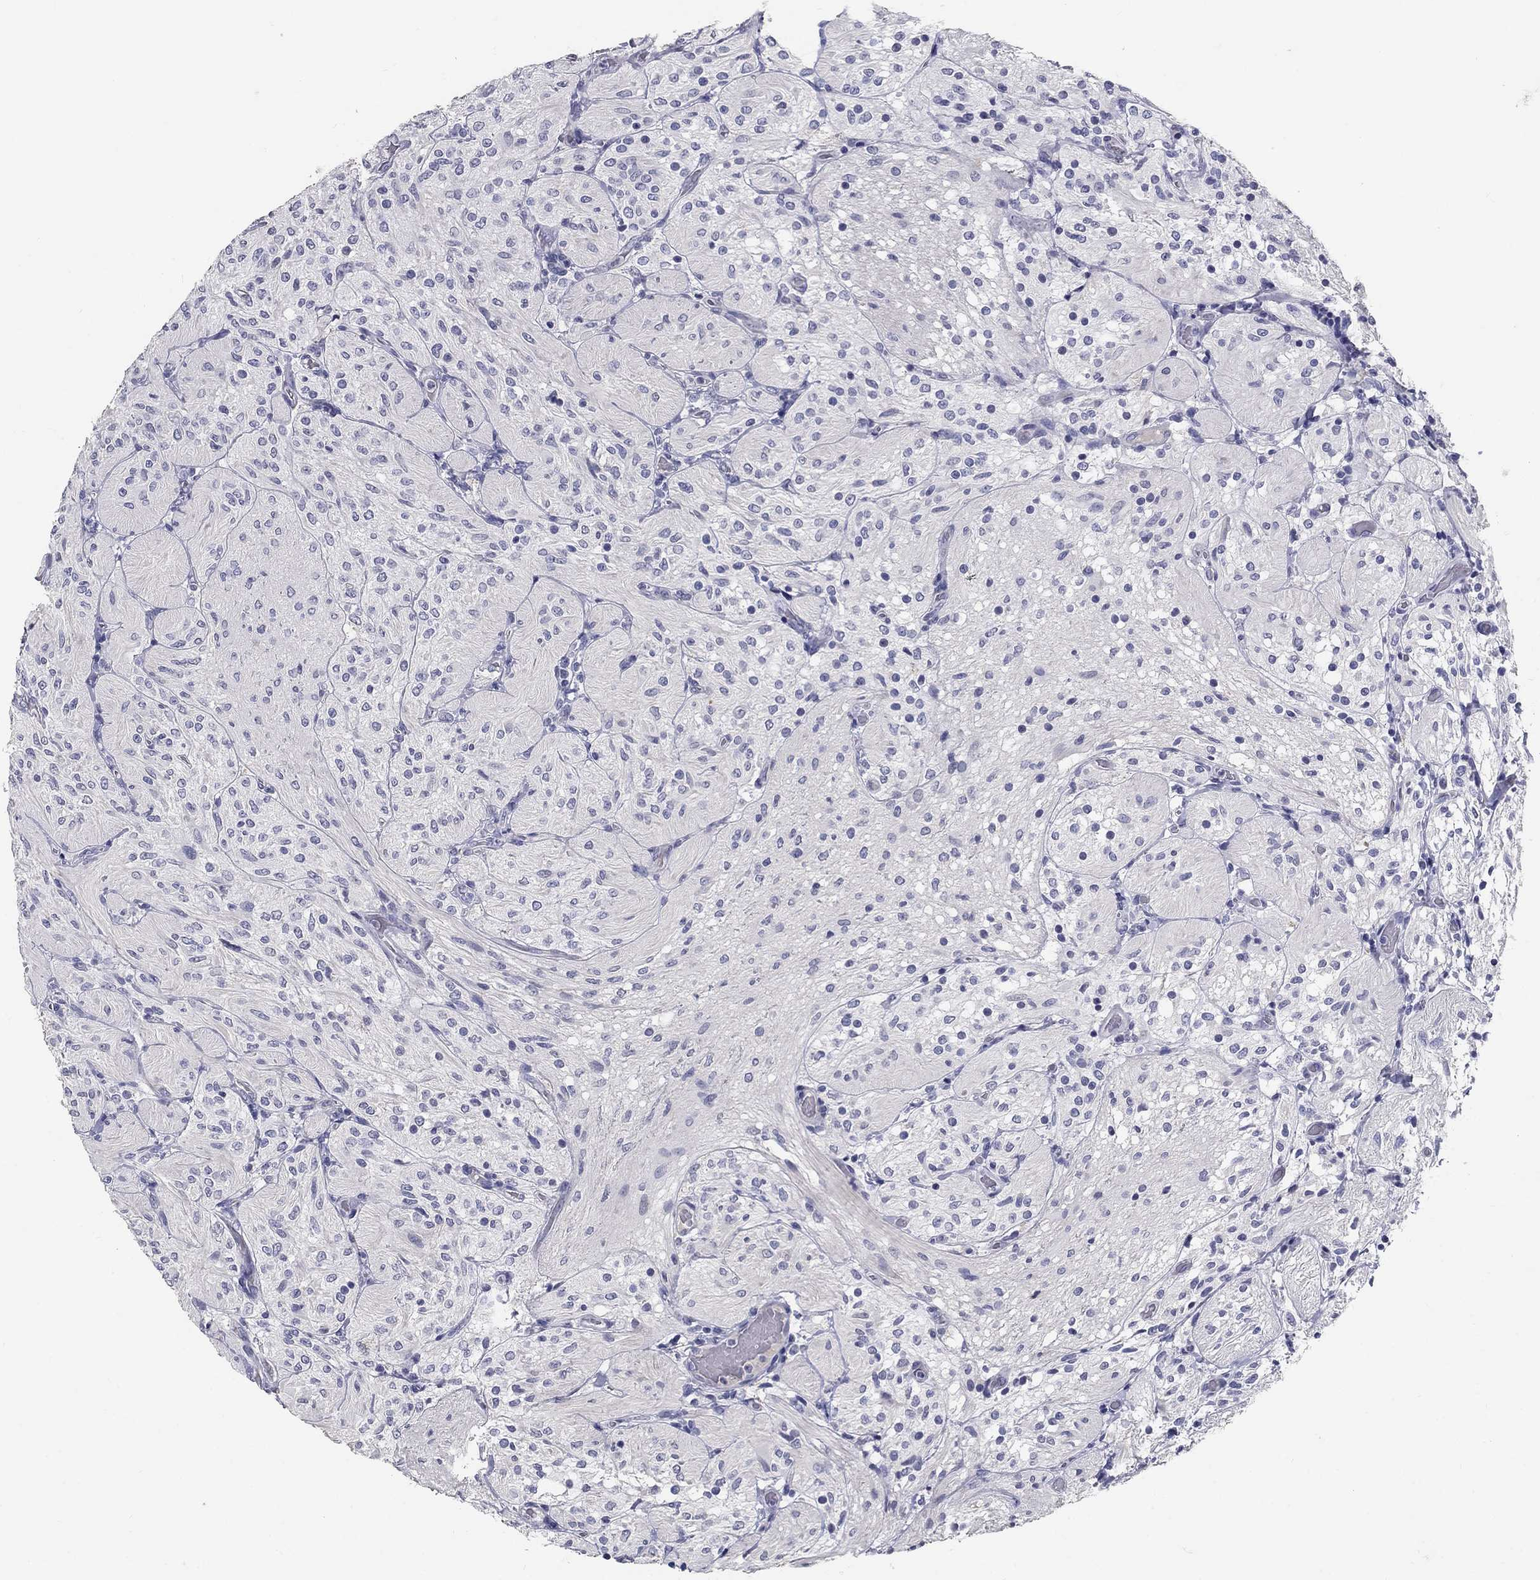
{"staining": {"intensity": "negative", "quantity": "none", "location": "none"}, "tissue": "glioma", "cell_type": "Tumor cells", "image_type": "cancer", "snomed": [{"axis": "morphology", "description": "Glioma, malignant, Low grade"}, {"axis": "topography", "description": "Brain"}], "caption": "Immunohistochemistry image of human glioma stained for a protein (brown), which shows no staining in tumor cells. Brightfield microscopy of immunohistochemistry stained with DAB (brown) and hematoxylin (blue), captured at high magnification.", "gene": "POMC", "patient": {"sex": "male", "age": 3}}